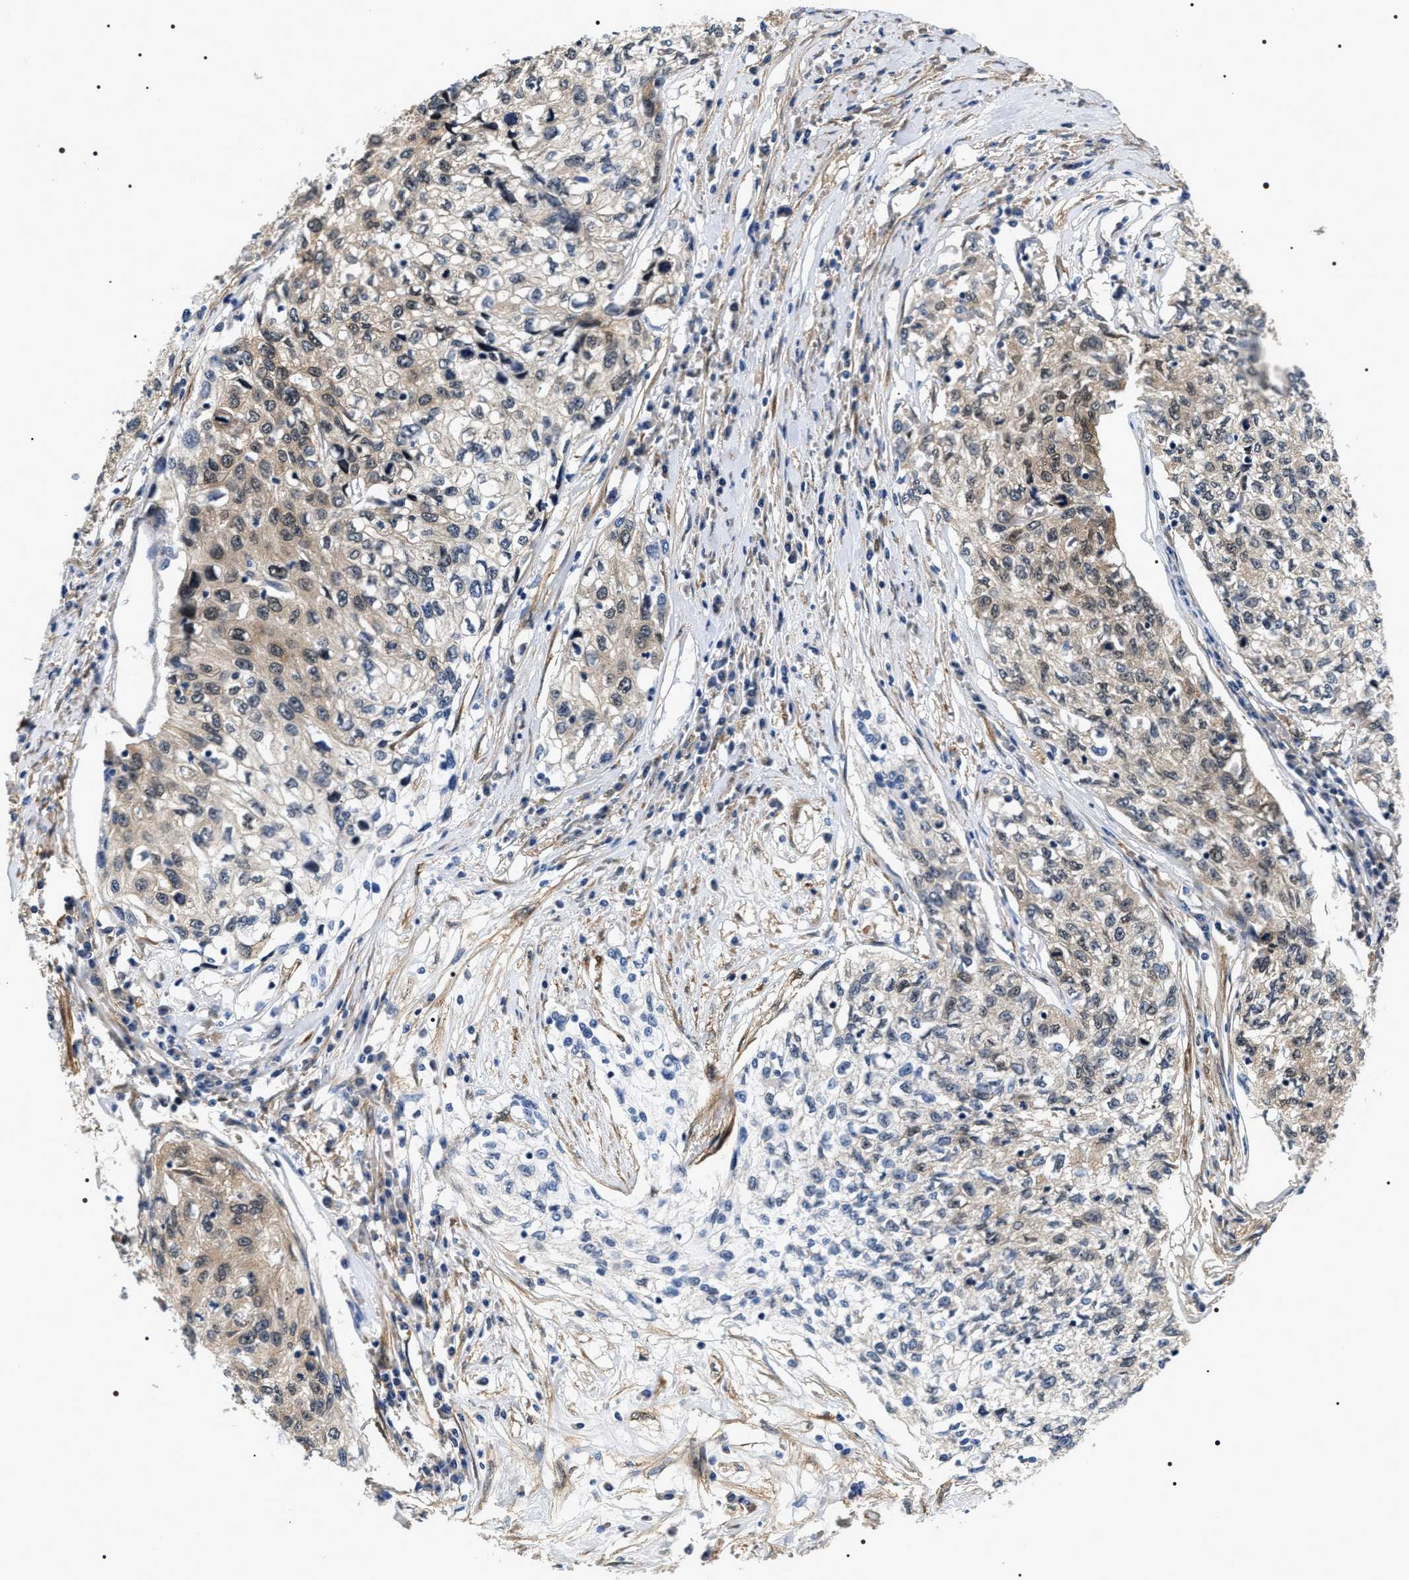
{"staining": {"intensity": "weak", "quantity": "<25%", "location": "cytoplasmic/membranous"}, "tissue": "cervical cancer", "cell_type": "Tumor cells", "image_type": "cancer", "snomed": [{"axis": "morphology", "description": "Squamous cell carcinoma, NOS"}, {"axis": "topography", "description": "Cervix"}], "caption": "Cervical cancer was stained to show a protein in brown. There is no significant expression in tumor cells.", "gene": "BAG2", "patient": {"sex": "female", "age": 57}}